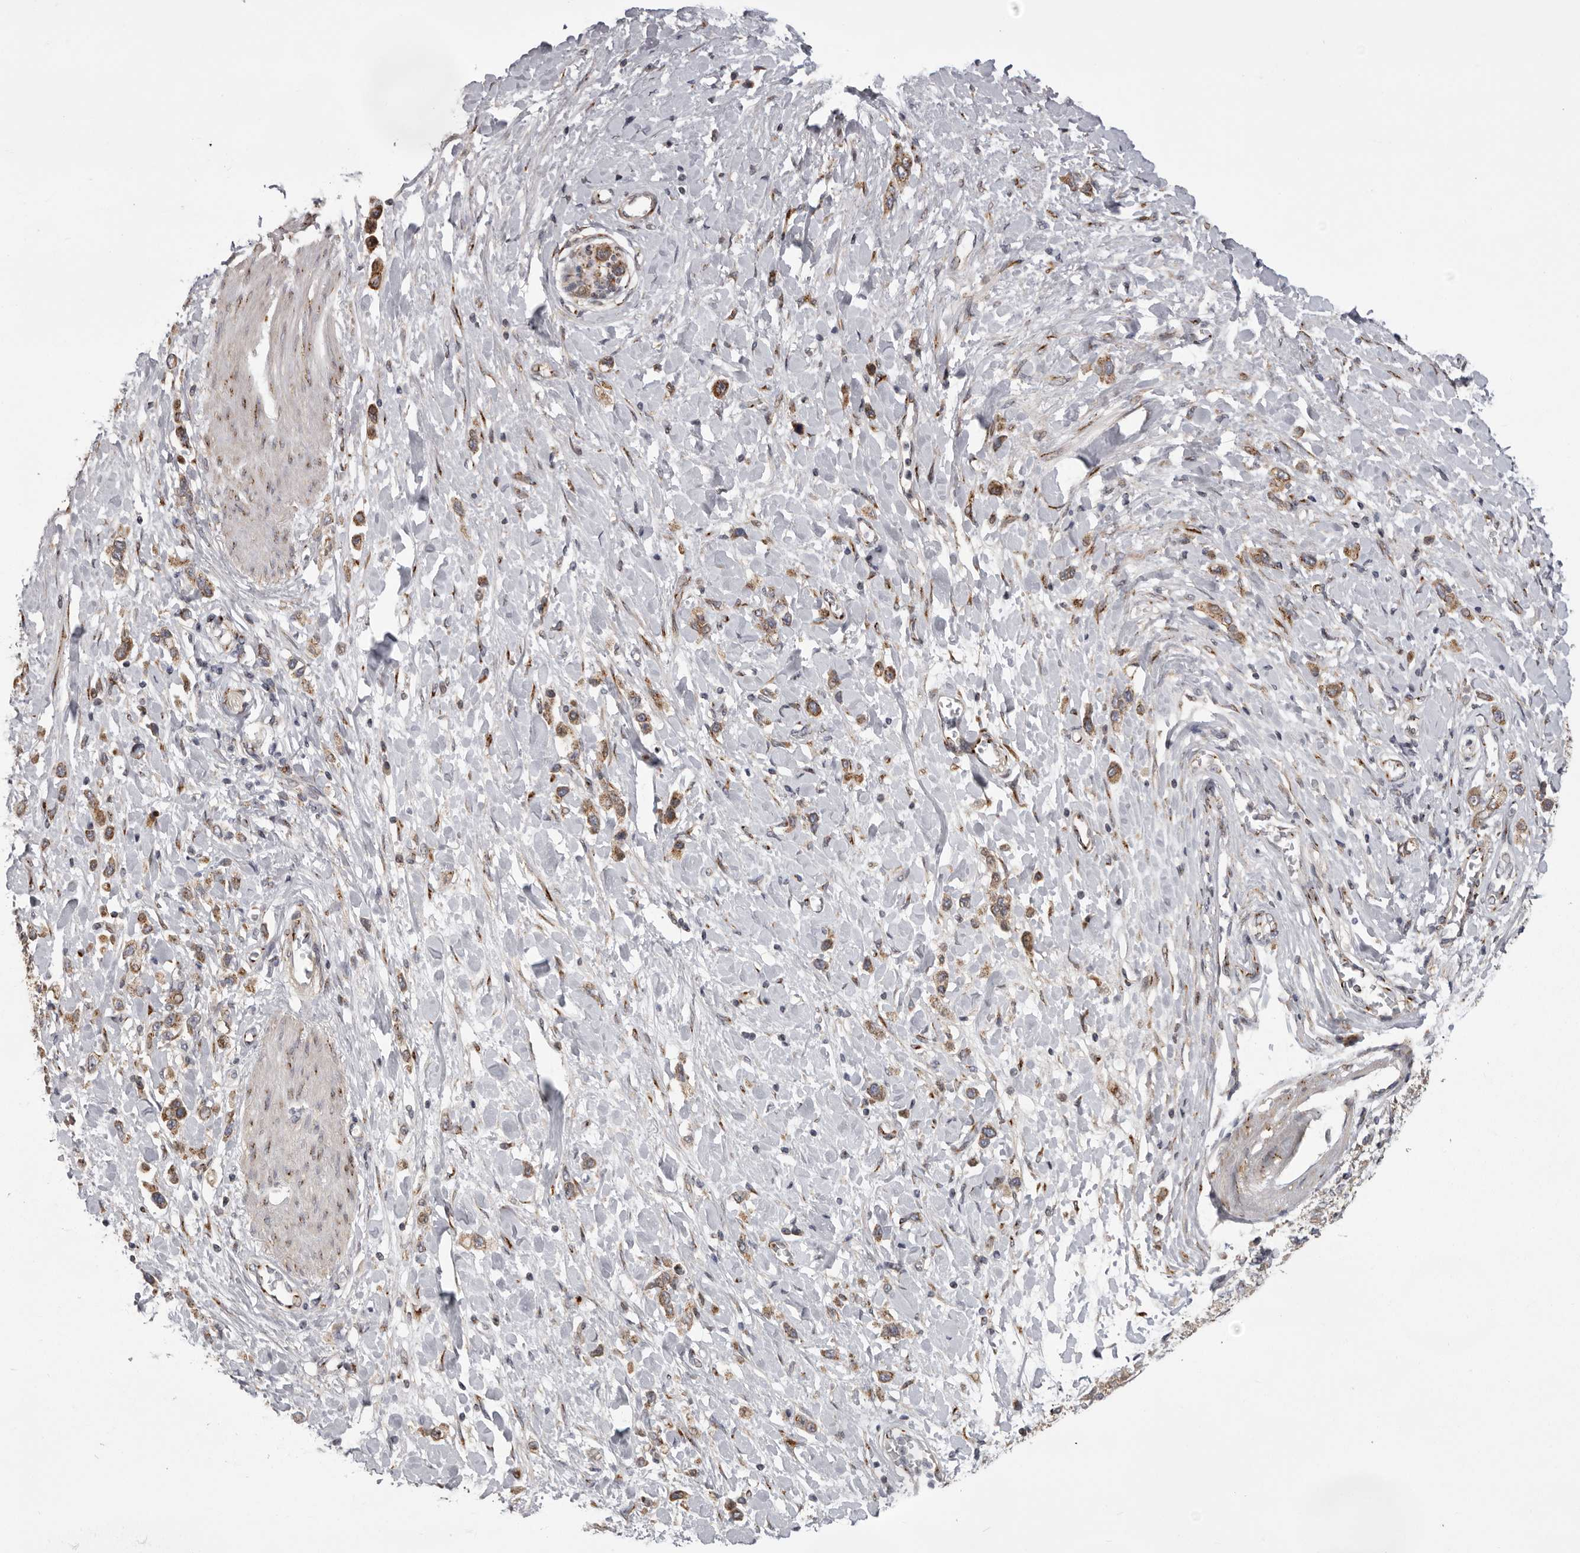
{"staining": {"intensity": "moderate", "quantity": ">75%", "location": "cytoplasmic/membranous"}, "tissue": "stomach cancer", "cell_type": "Tumor cells", "image_type": "cancer", "snomed": [{"axis": "morphology", "description": "Adenocarcinoma, NOS"}, {"axis": "topography", "description": "Stomach"}], "caption": "Immunohistochemical staining of stomach cancer (adenocarcinoma) exhibits medium levels of moderate cytoplasmic/membranous expression in about >75% of tumor cells.", "gene": "WDR47", "patient": {"sex": "female", "age": 65}}